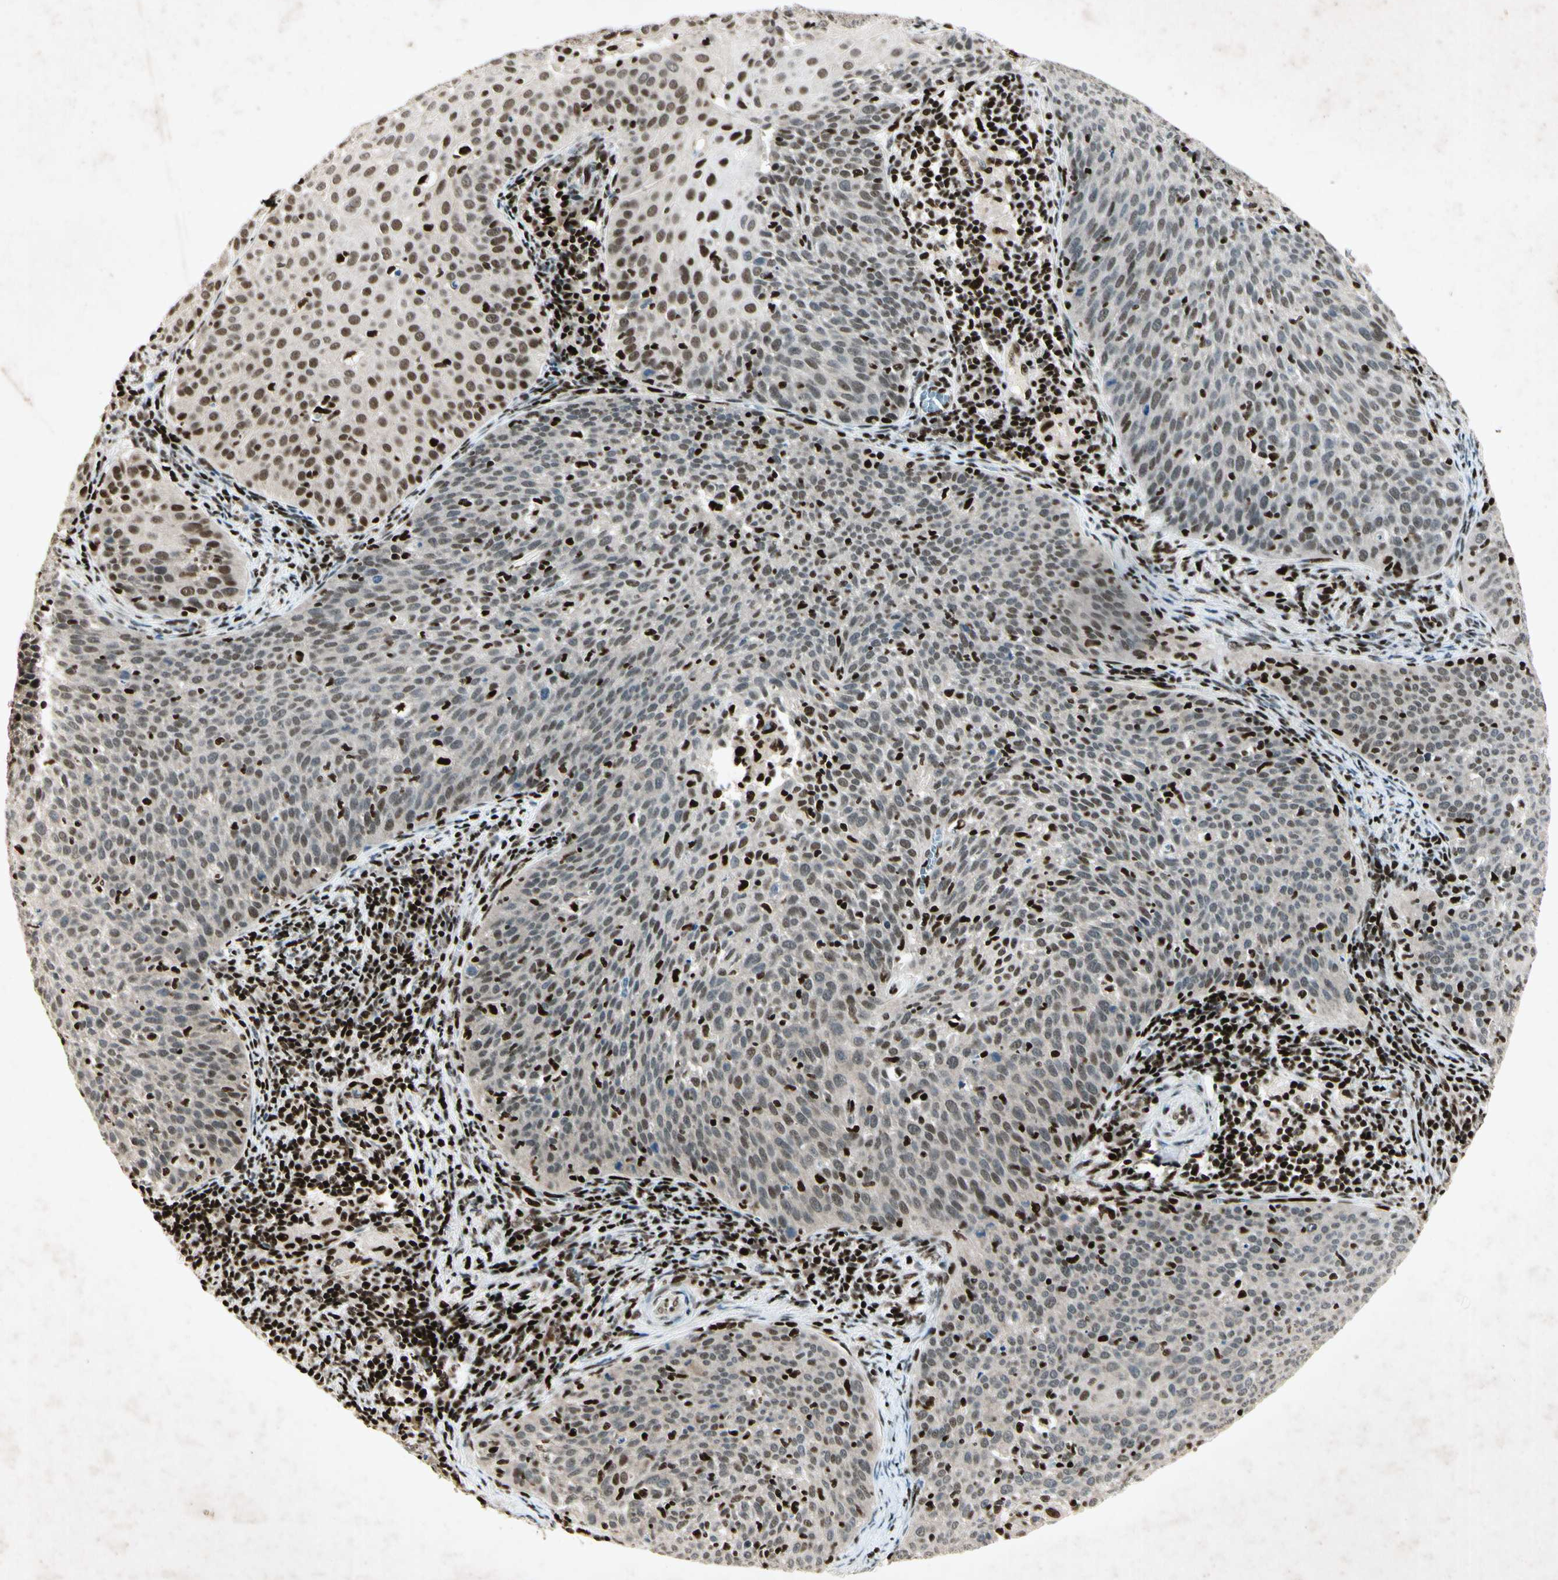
{"staining": {"intensity": "moderate", "quantity": ">75%", "location": "nuclear"}, "tissue": "cervical cancer", "cell_type": "Tumor cells", "image_type": "cancer", "snomed": [{"axis": "morphology", "description": "Squamous cell carcinoma, NOS"}, {"axis": "topography", "description": "Cervix"}], "caption": "This image demonstrates cervical cancer (squamous cell carcinoma) stained with IHC to label a protein in brown. The nuclear of tumor cells show moderate positivity for the protein. Nuclei are counter-stained blue.", "gene": "RNF43", "patient": {"sex": "female", "age": 38}}